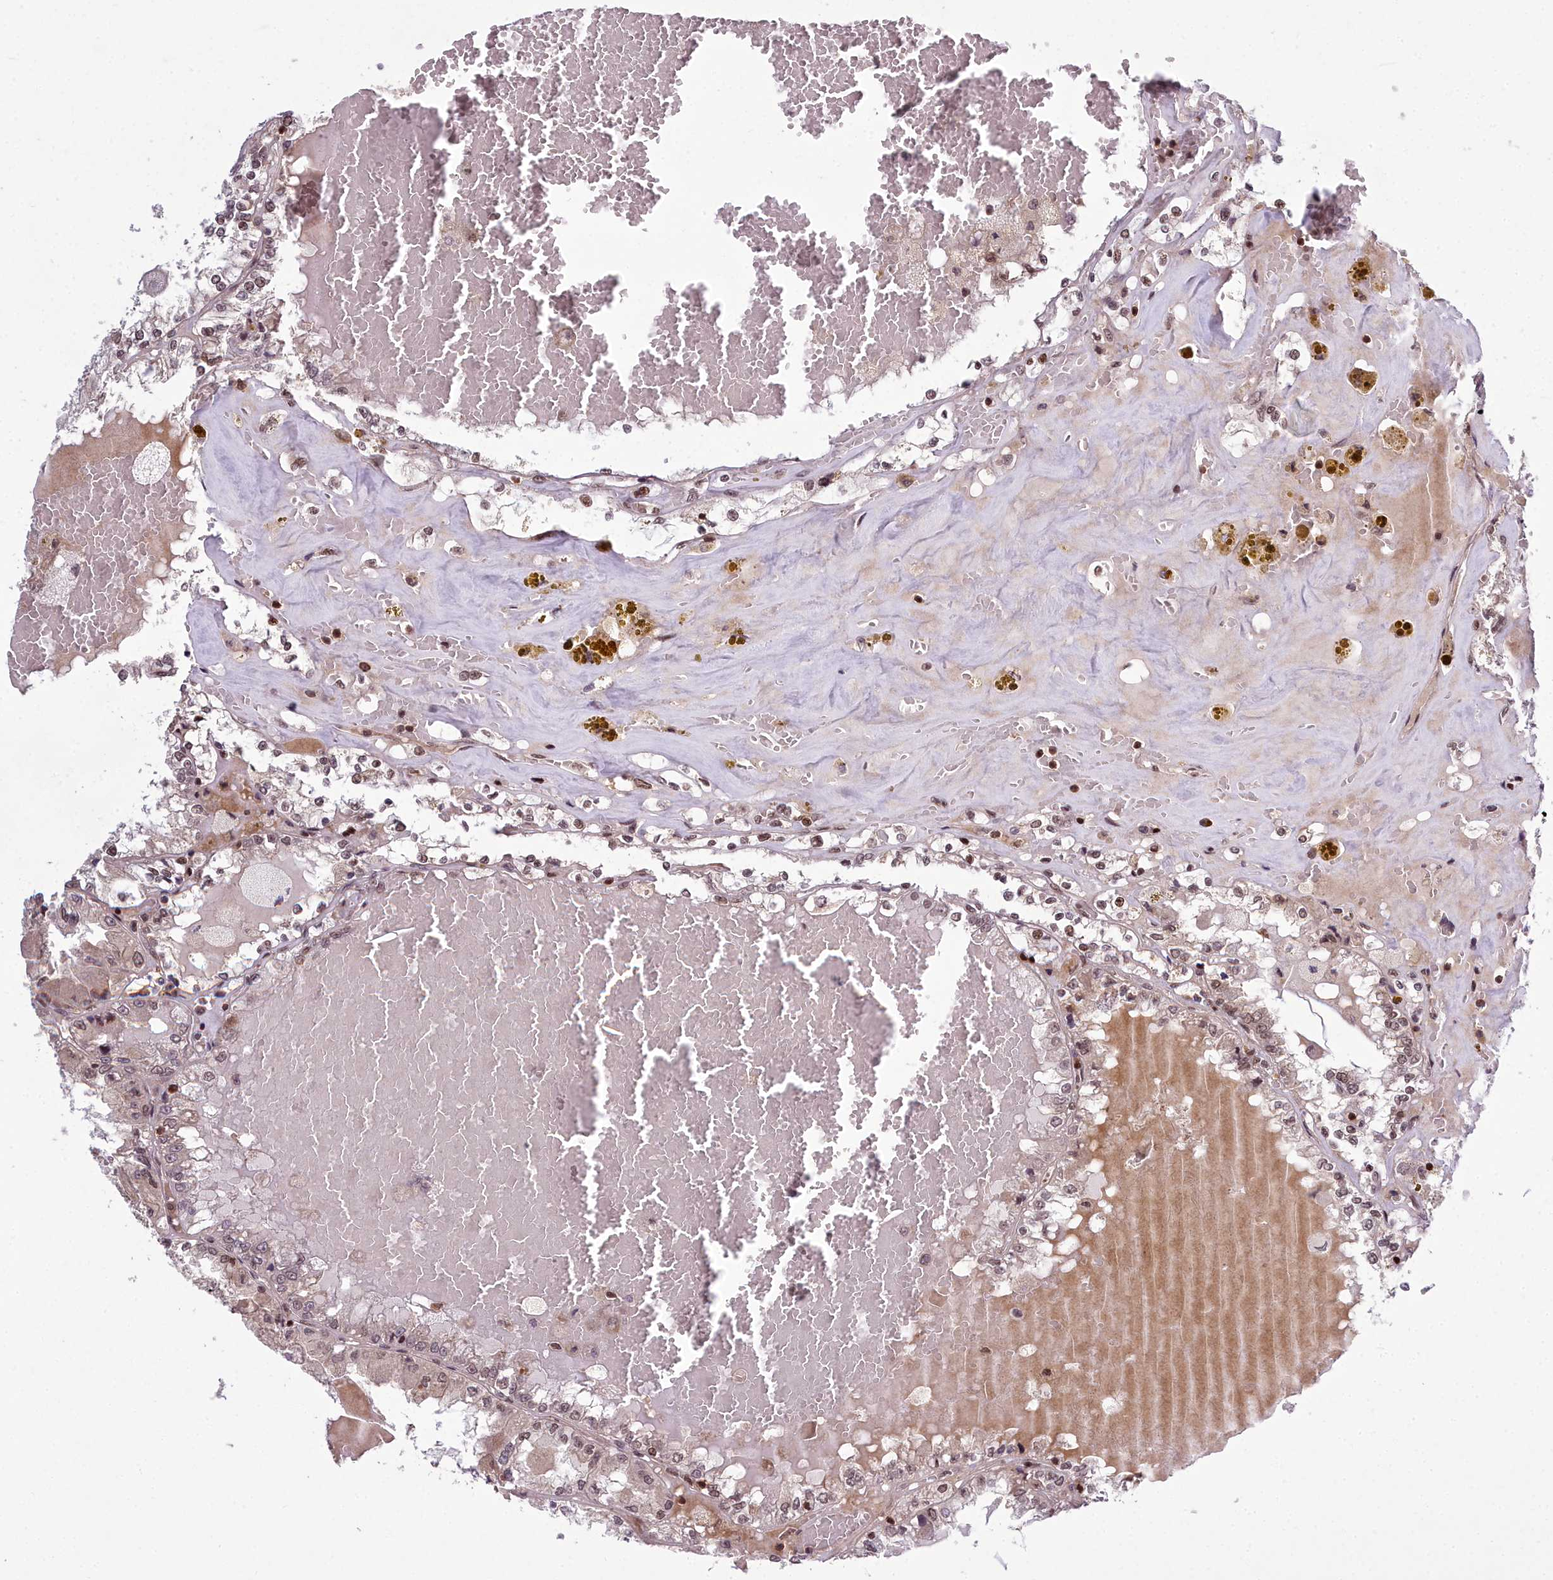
{"staining": {"intensity": "moderate", "quantity": ">75%", "location": "nuclear"}, "tissue": "renal cancer", "cell_type": "Tumor cells", "image_type": "cancer", "snomed": [{"axis": "morphology", "description": "Adenocarcinoma, NOS"}, {"axis": "topography", "description": "Kidney"}], "caption": "Protein staining of renal cancer (adenocarcinoma) tissue displays moderate nuclear expression in about >75% of tumor cells.", "gene": "GMEB1", "patient": {"sex": "female", "age": 56}}